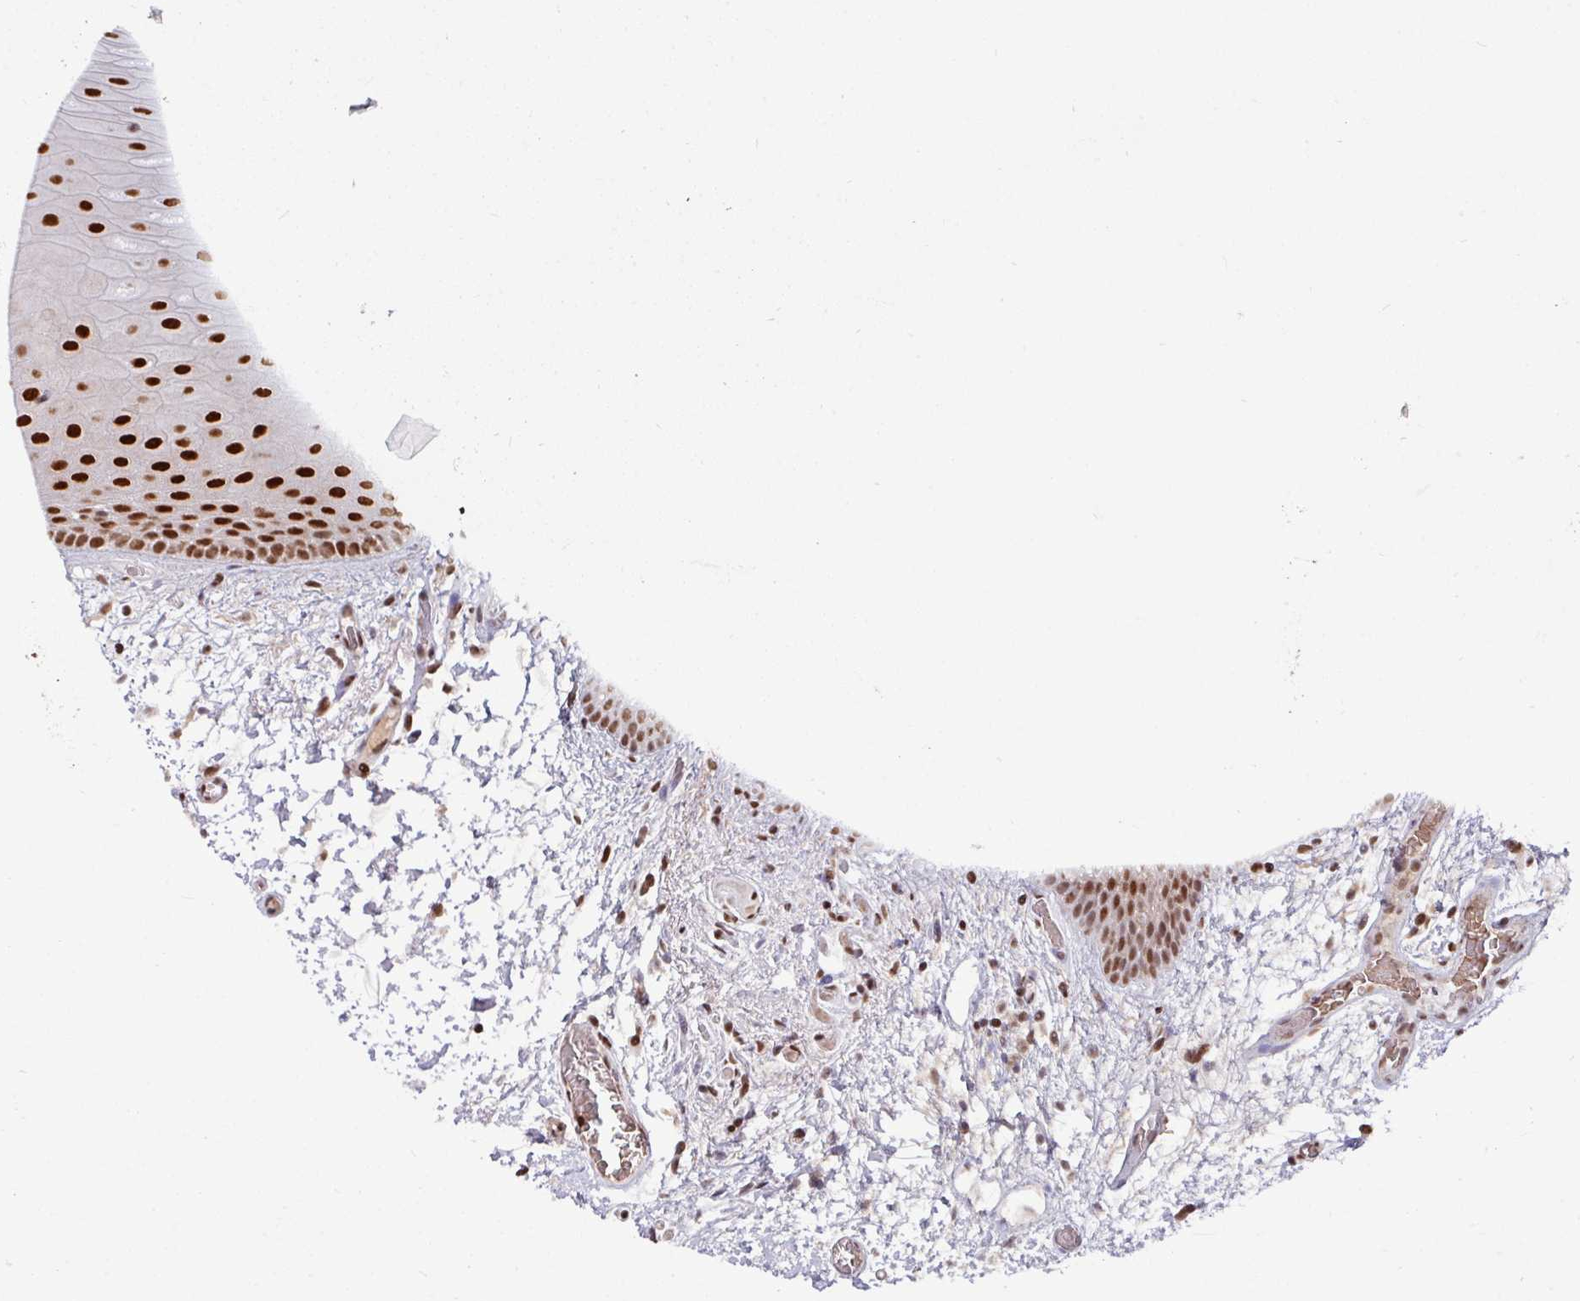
{"staining": {"intensity": "strong", "quantity": ">75%", "location": "nuclear"}, "tissue": "oral mucosa", "cell_type": "Squamous epithelial cells", "image_type": "normal", "snomed": [{"axis": "morphology", "description": "Normal tissue, NOS"}, {"axis": "morphology", "description": "Squamous cell carcinoma, NOS"}, {"axis": "topography", "description": "Oral tissue"}, {"axis": "topography", "description": "Tounge, NOS"}, {"axis": "topography", "description": "Head-Neck"}], "caption": "A photomicrograph of human oral mucosa stained for a protein reveals strong nuclear brown staining in squamous epithelial cells. The staining was performed using DAB (3,3'-diaminobenzidine) to visualize the protein expression in brown, while the nuclei were stained in blue with hematoxylin (Magnification: 20x).", "gene": "TDG", "patient": {"sex": "male", "age": 76}}